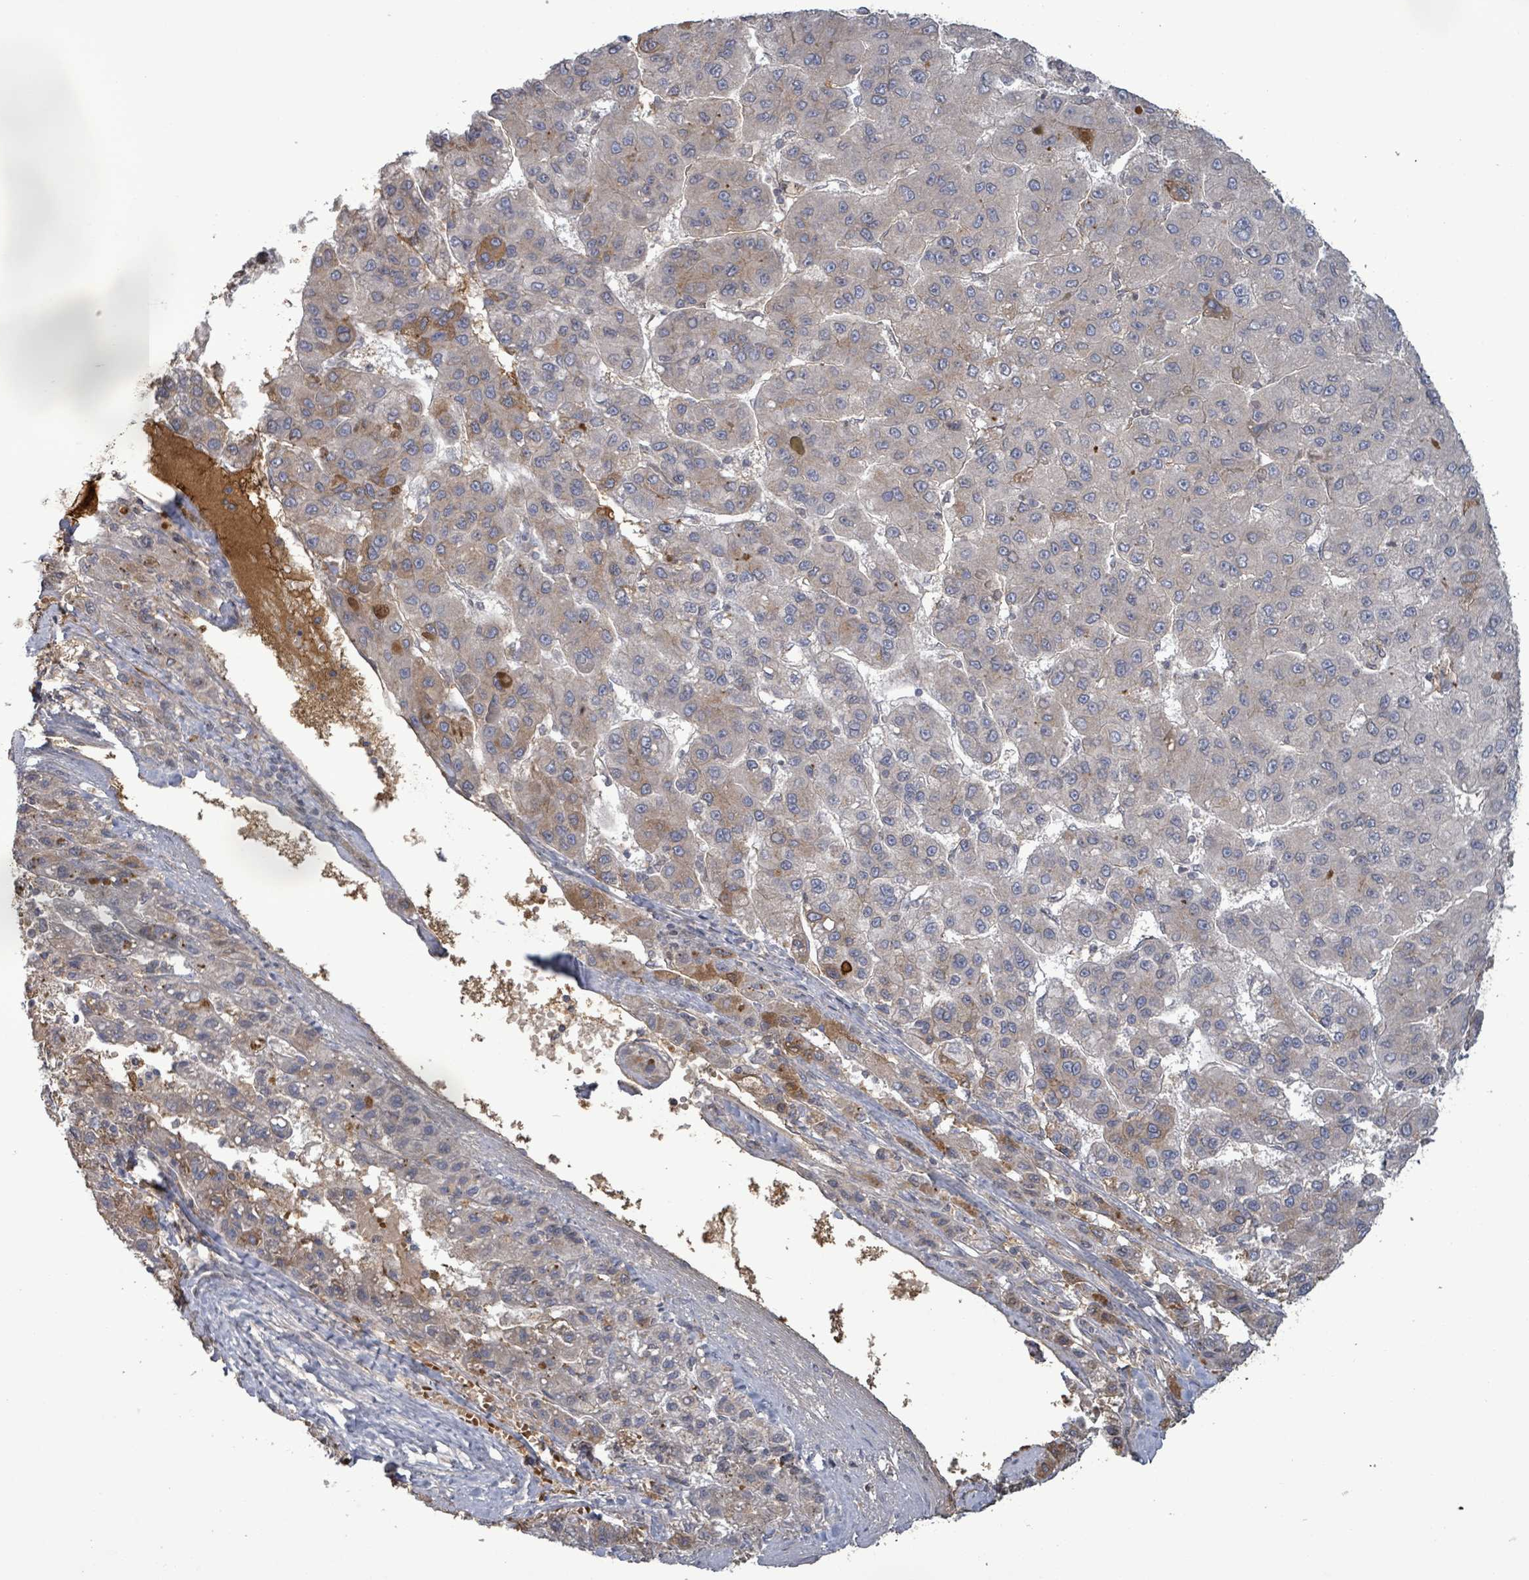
{"staining": {"intensity": "weak", "quantity": "<25%", "location": "cytoplasmic/membranous"}, "tissue": "liver cancer", "cell_type": "Tumor cells", "image_type": "cancer", "snomed": [{"axis": "morphology", "description": "Carcinoma, Hepatocellular, NOS"}, {"axis": "topography", "description": "Liver"}], "caption": "A micrograph of human hepatocellular carcinoma (liver) is negative for staining in tumor cells.", "gene": "GRM8", "patient": {"sex": "female", "age": 82}}